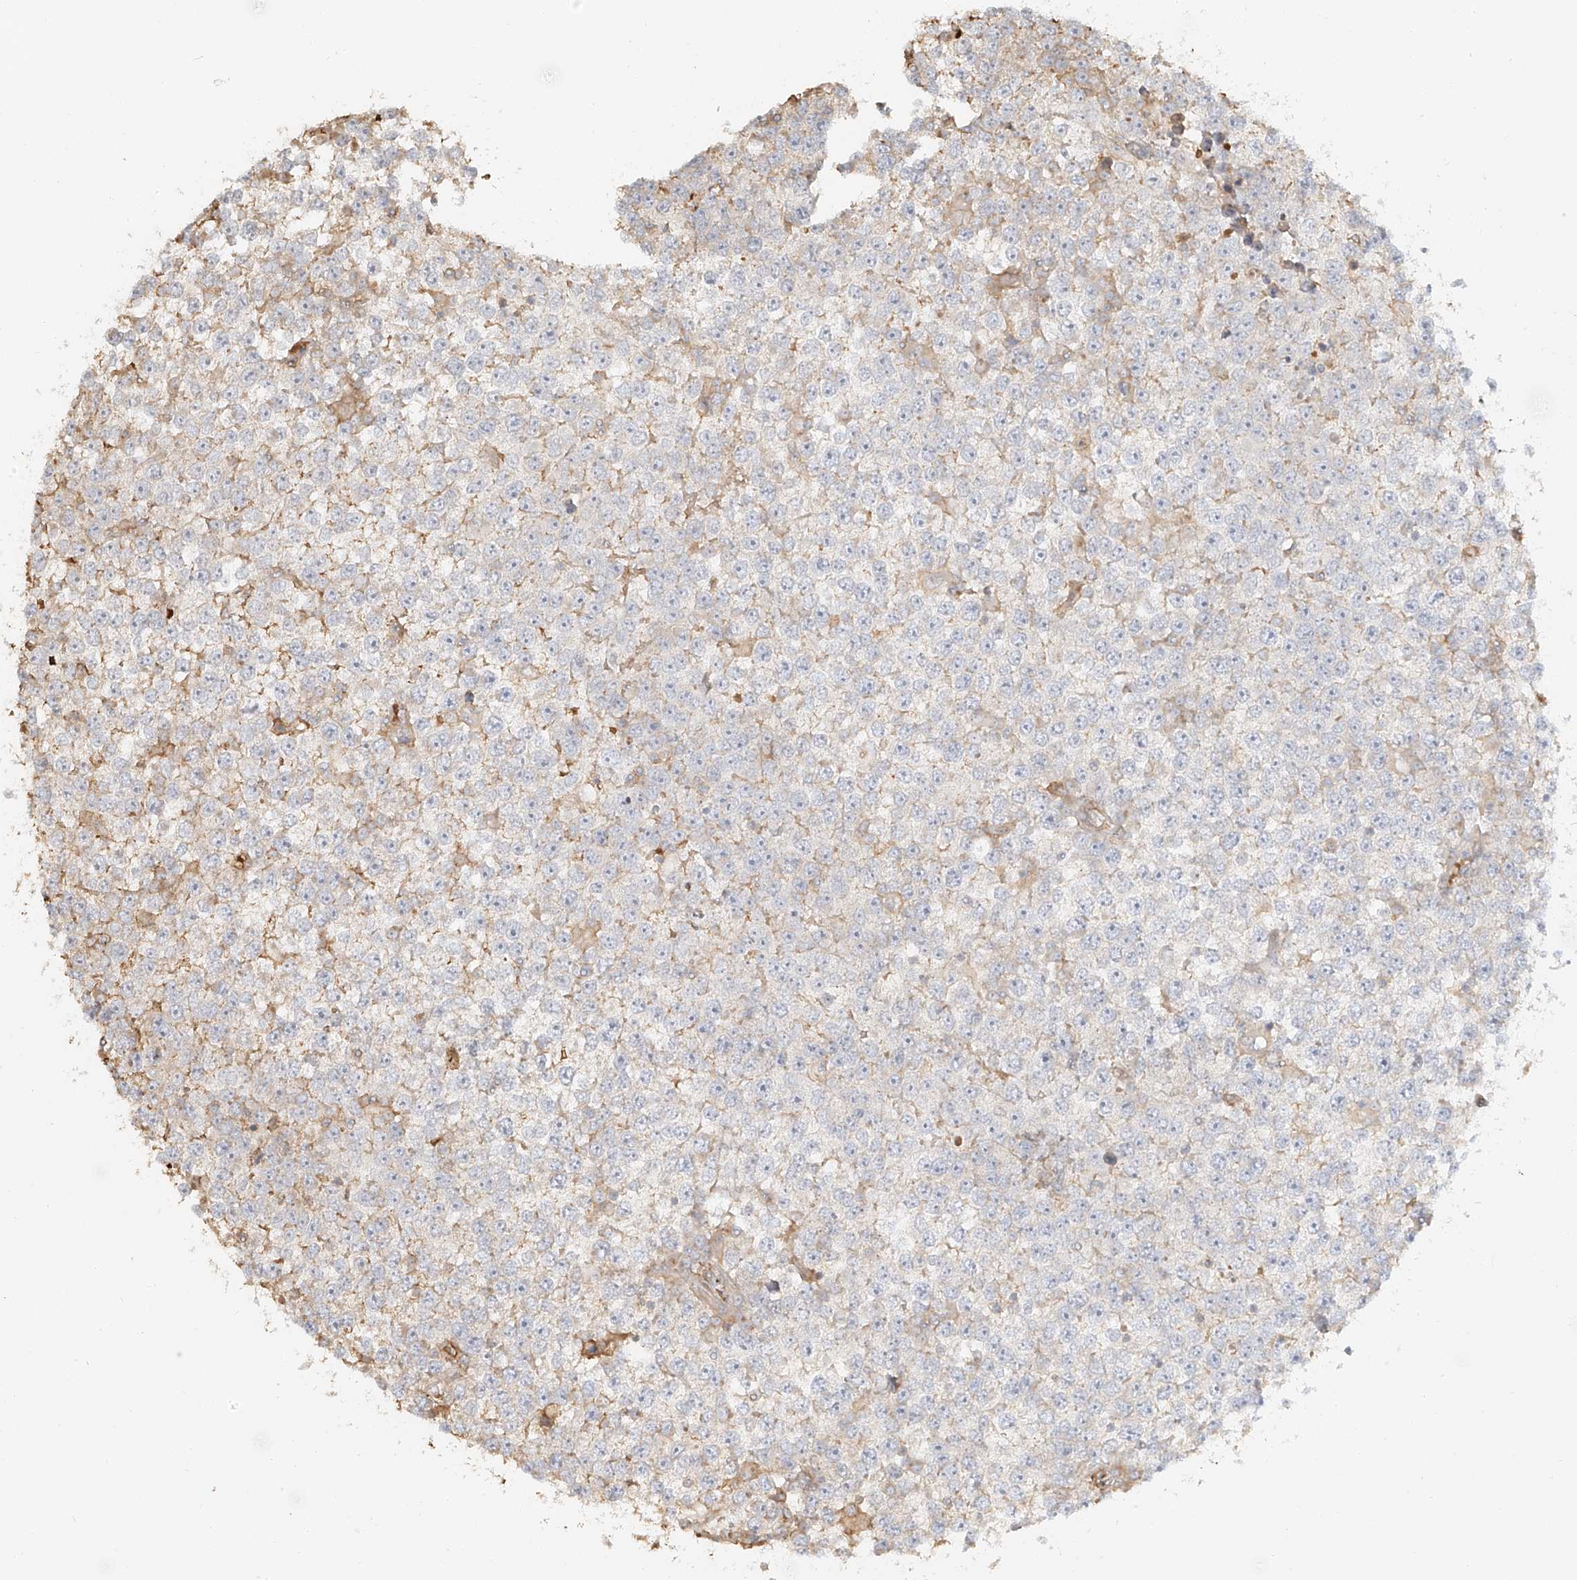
{"staining": {"intensity": "negative", "quantity": "none", "location": "none"}, "tissue": "testis cancer", "cell_type": "Tumor cells", "image_type": "cancer", "snomed": [{"axis": "morphology", "description": "Seminoma, NOS"}, {"axis": "topography", "description": "Testis"}], "caption": "Tumor cells show no significant positivity in testis seminoma.", "gene": "UPK1B", "patient": {"sex": "male", "age": 65}}